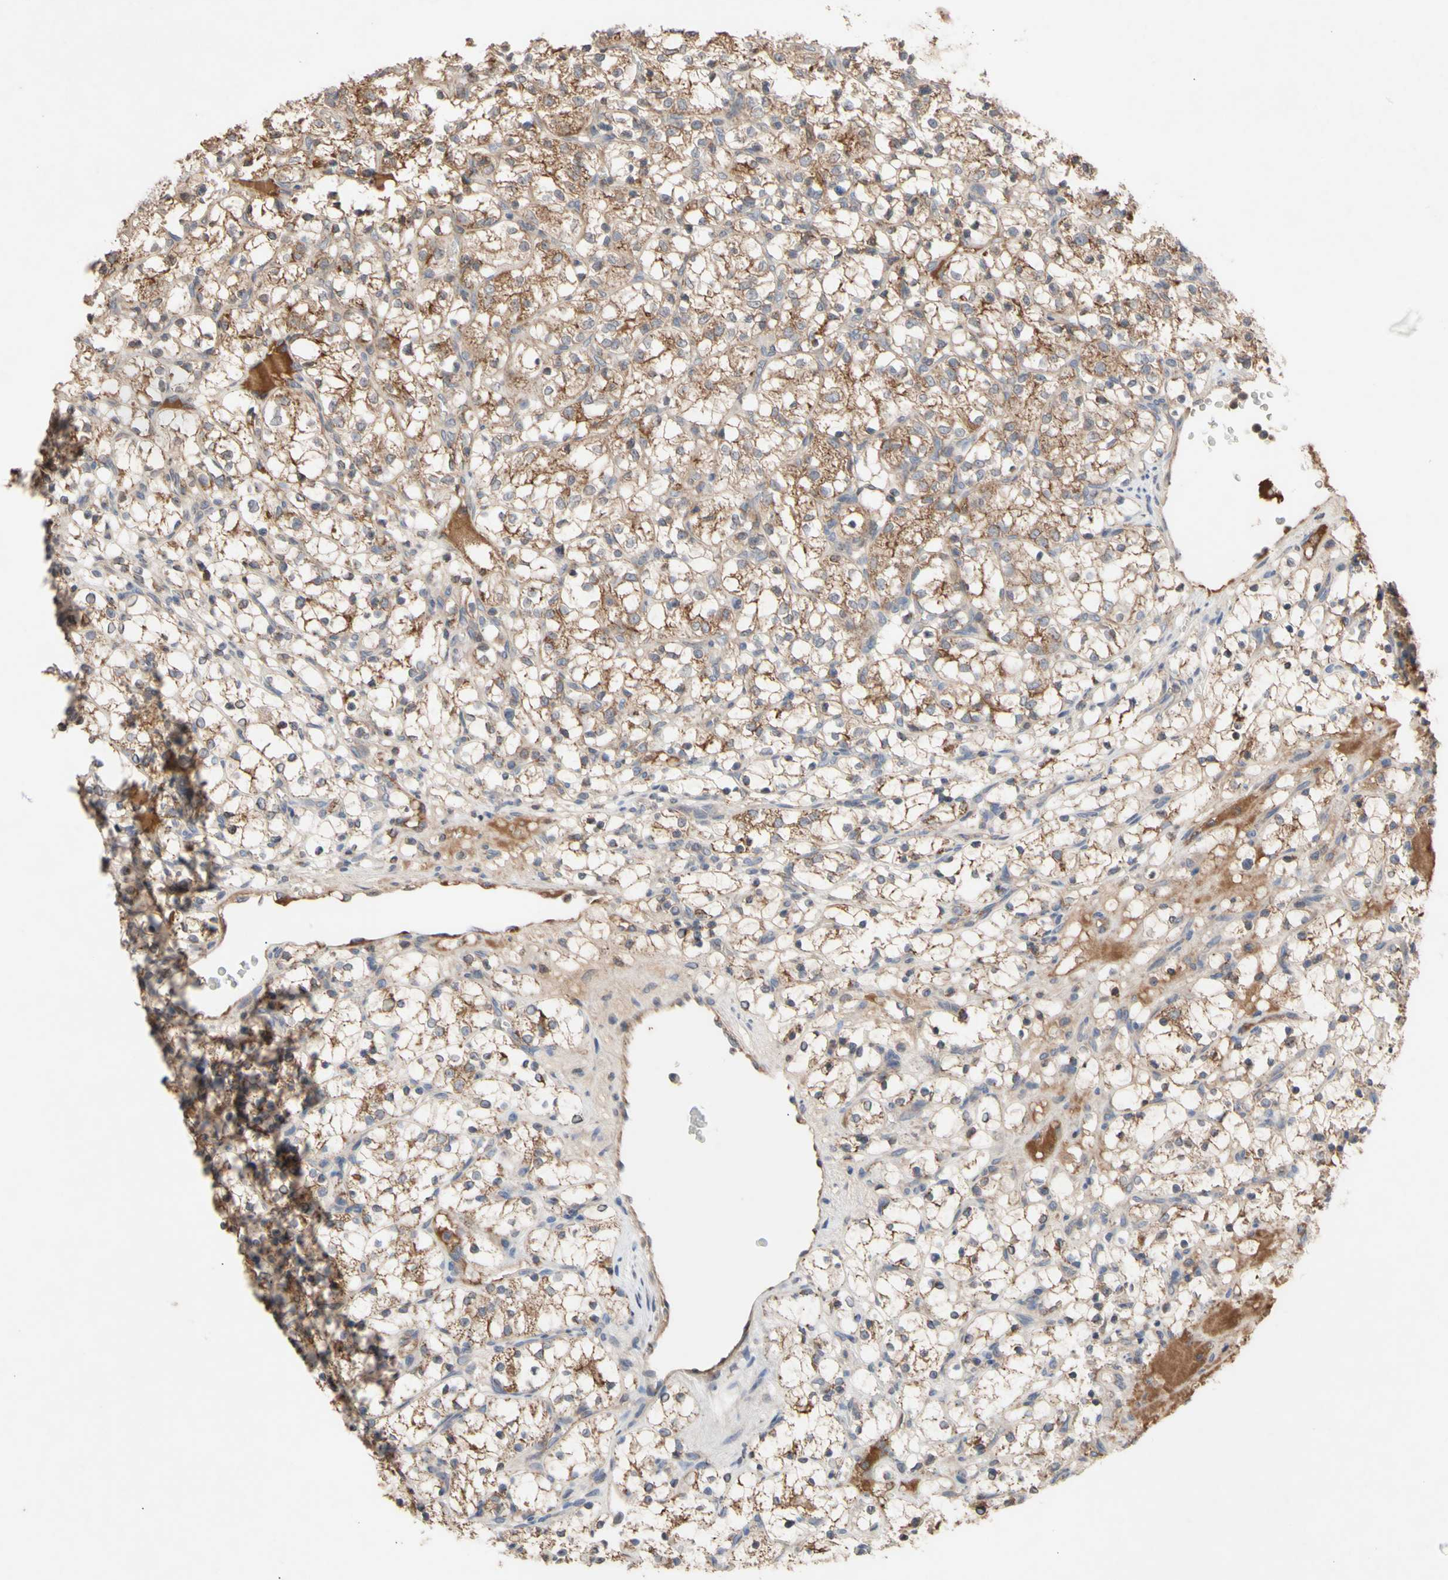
{"staining": {"intensity": "moderate", "quantity": "25%-75%", "location": "cytoplasmic/membranous"}, "tissue": "renal cancer", "cell_type": "Tumor cells", "image_type": "cancer", "snomed": [{"axis": "morphology", "description": "Adenocarcinoma, NOS"}, {"axis": "topography", "description": "Kidney"}], "caption": "High-power microscopy captured an immunohistochemistry (IHC) photomicrograph of adenocarcinoma (renal), revealing moderate cytoplasmic/membranous positivity in approximately 25%-75% of tumor cells. (Brightfield microscopy of DAB IHC at high magnification).", "gene": "NECTIN3", "patient": {"sex": "female", "age": 69}}